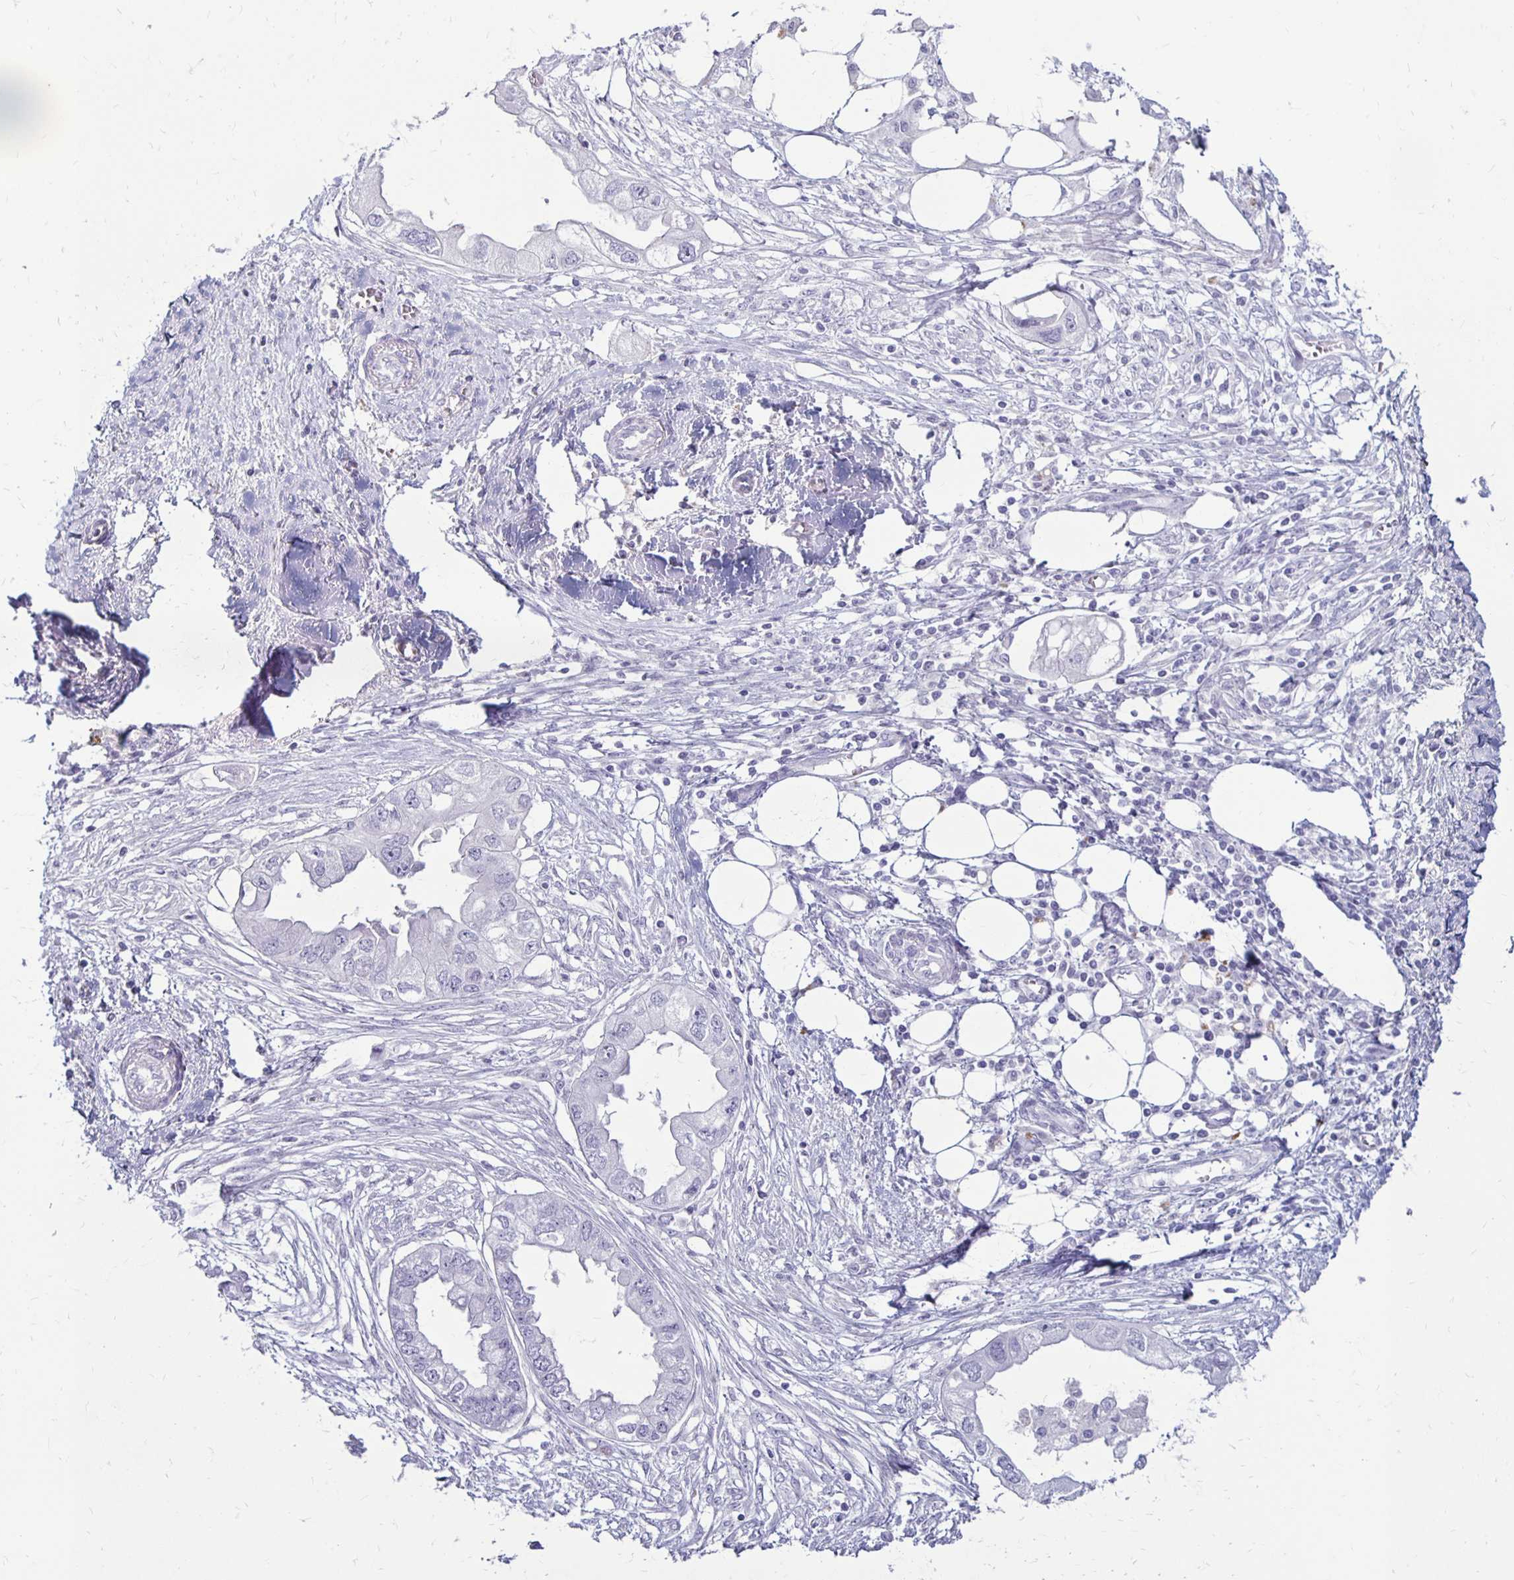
{"staining": {"intensity": "negative", "quantity": "none", "location": "none"}, "tissue": "endometrial cancer", "cell_type": "Tumor cells", "image_type": "cancer", "snomed": [{"axis": "morphology", "description": "Adenocarcinoma, NOS"}, {"axis": "morphology", "description": "Adenocarcinoma, metastatic, NOS"}, {"axis": "topography", "description": "Adipose tissue"}, {"axis": "topography", "description": "Endometrium"}], "caption": "Immunohistochemistry (IHC) image of human metastatic adenocarcinoma (endometrial) stained for a protein (brown), which reveals no staining in tumor cells. (DAB (3,3'-diaminobenzidine) IHC, high magnification).", "gene": "RYR1", "patient": {"sex": "female", "age": 67}}